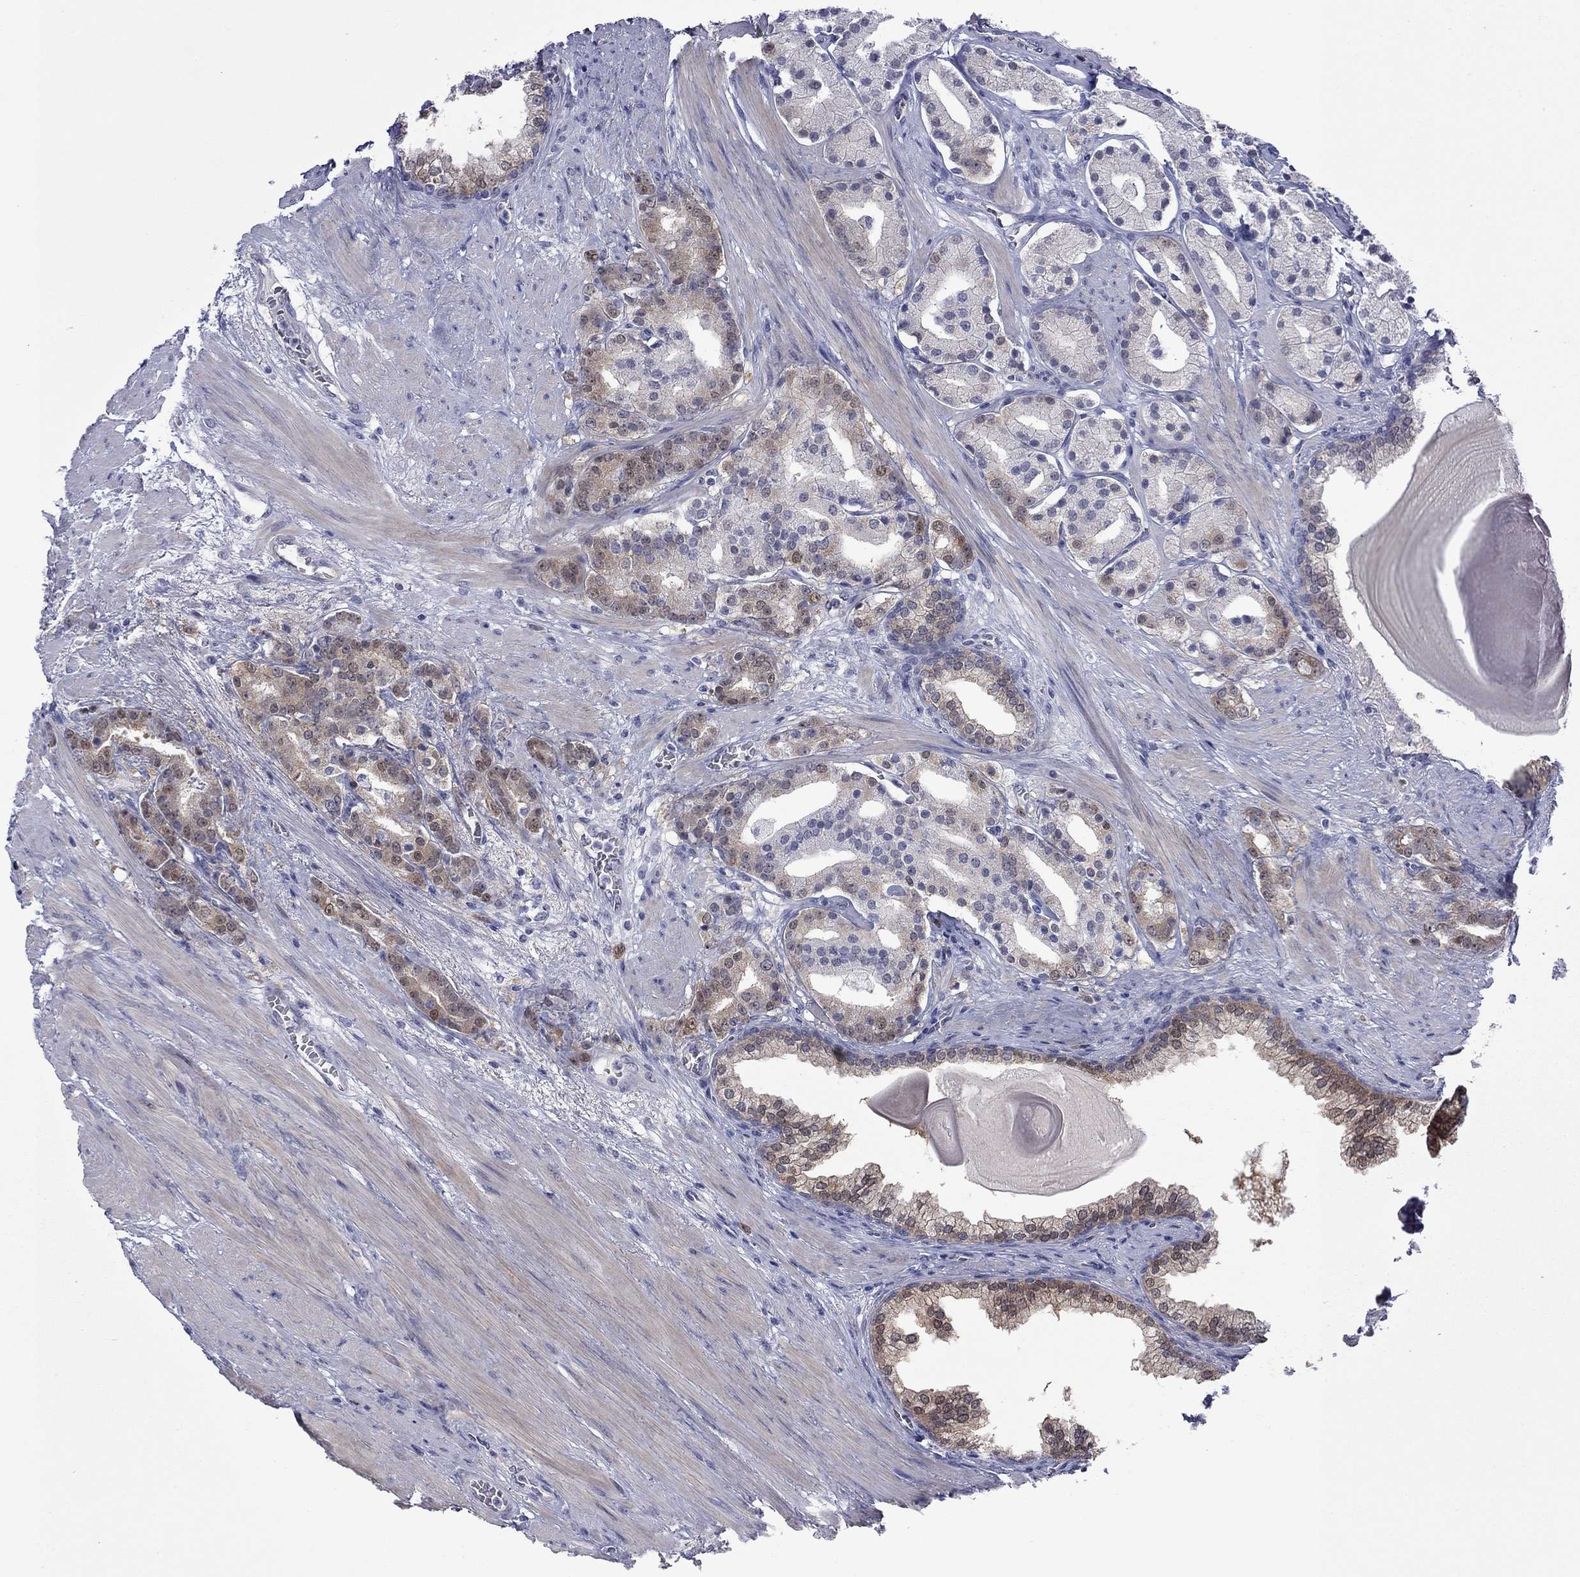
{"staining": {"intensity": "moderate", "quantity": "25%-75%", "location": "cytoplasmic/membranous"}, "tissue": "prostate cancer", "cell_type": "Tumor cells", "image_type": "cancer", "snomed": [{"axis": "morphology", "description": "Adenocarcinoma, NOS"}, {"axis": "topography", "description": "Prostate"}], "caption": "Prostate cancer (adenocarcinoma) was stained to show a protein in brown. There is medium levels of moderate cytoplasmic/membranous positivity in about 25%-75% of tumor cells.", "gene": "CTNNBIP1", "patient": {"sex": "male", "age": 69}}